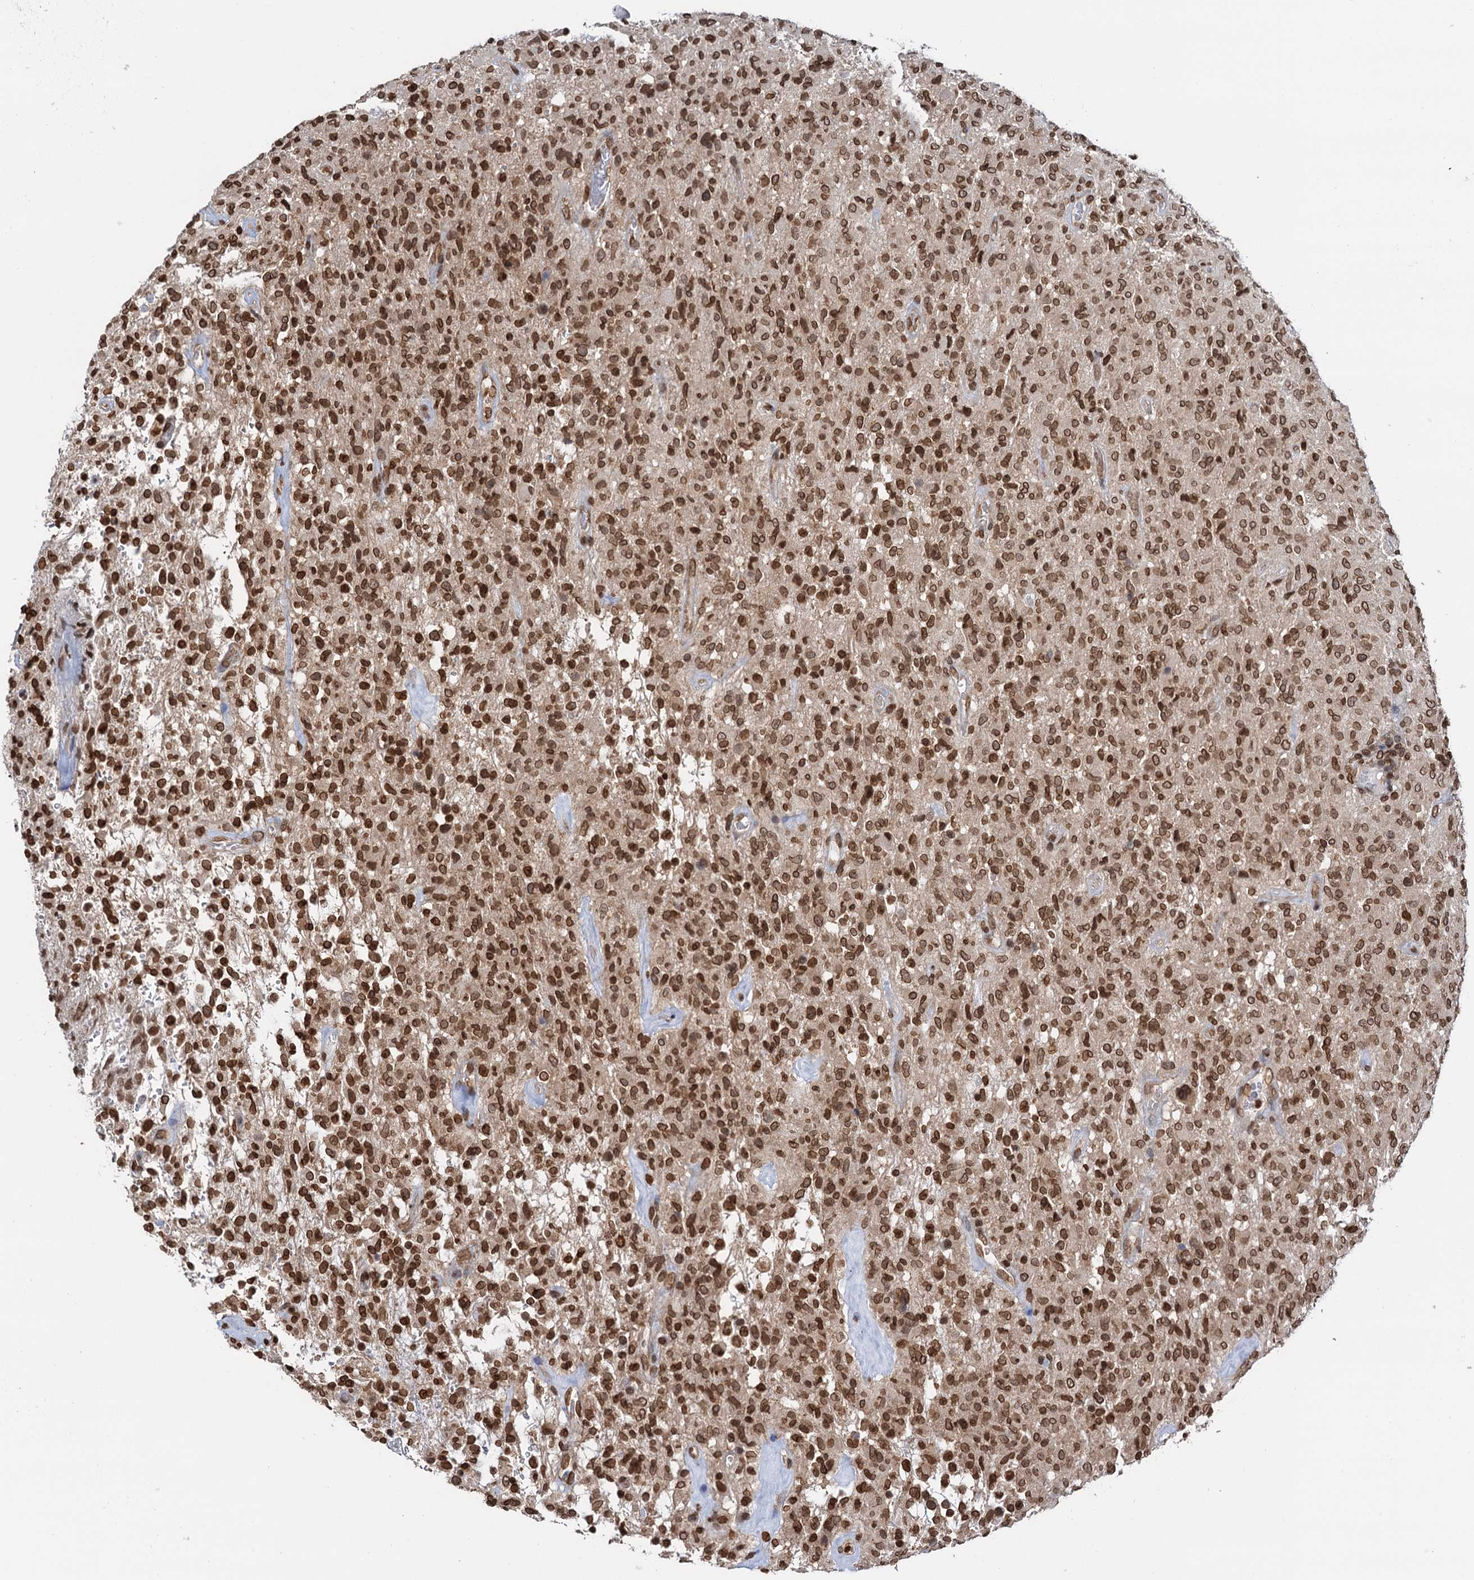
{"staining": {"intensity": "strong", "quantity": ">75%", "location": "nuclear"}, "tissue": "glioma", "cell_type": "Tumor cells", "image_type": "cancer", "snomed": [{"axis": "morphology", "description": "Glioma, malignant, High grade"}, {"axis": "topography", "description": "Brain"}], "caption": "Immunohistochemical staining of malignant high-grade glioma reveals high levels of strong nuclear protein positivity in about >75% of tumor cells.", "gene": "ZC3H13", "patient": {"sex": "female", "age": 57}}